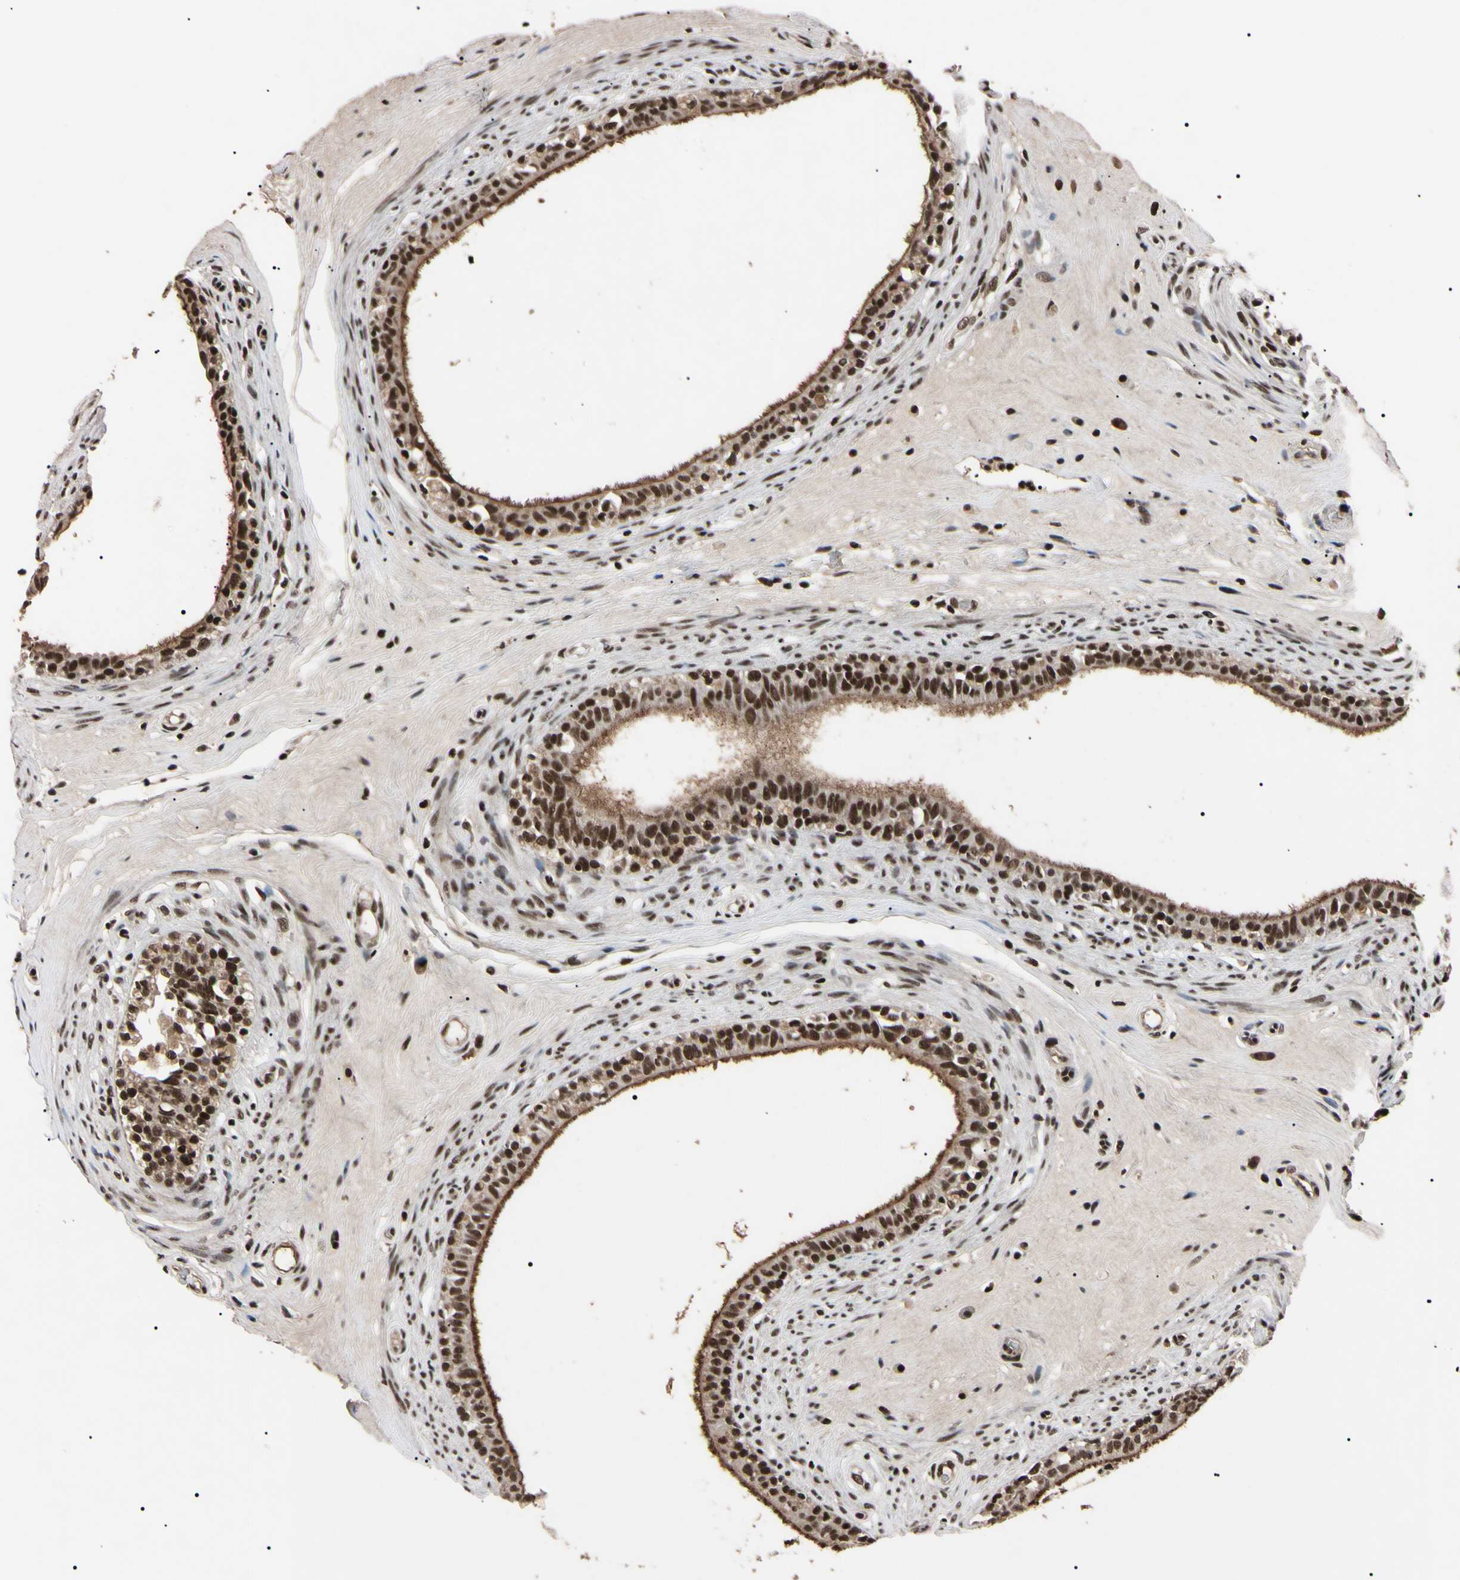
{"staining": {"intensity": "moderate", "quantity": ">75%", "location": "cytoplasmic/membranous,nuclear"}, "tissue": "epididymis", "cell_type": "Glandular cells", "image_type": "normal", "snomed": [{"axis": "morphology", "description": "Normal tissue, NOS"}, {"axis": "morphology", "description": "Inflammation, NOS"}, {"axis": "topography", "description": "Epididymis"}], "caption": "Immunohistochemistry (IHC) (DAB (3,3'-diaminobenzidine)) staining of normal epididymis shows moderate cytoplasmic/membranous,nuclear protein staining in approximately >75% of glandular cells. The staining was performed using DAB (3,3'-diaminobenzidine) to visualize the protein expression in brown, while the nuclei were stained in blue with hematoxylin (Magnification: 20x).", "gene": "YY1", "patient": {"sex": "male", "age": 84}}